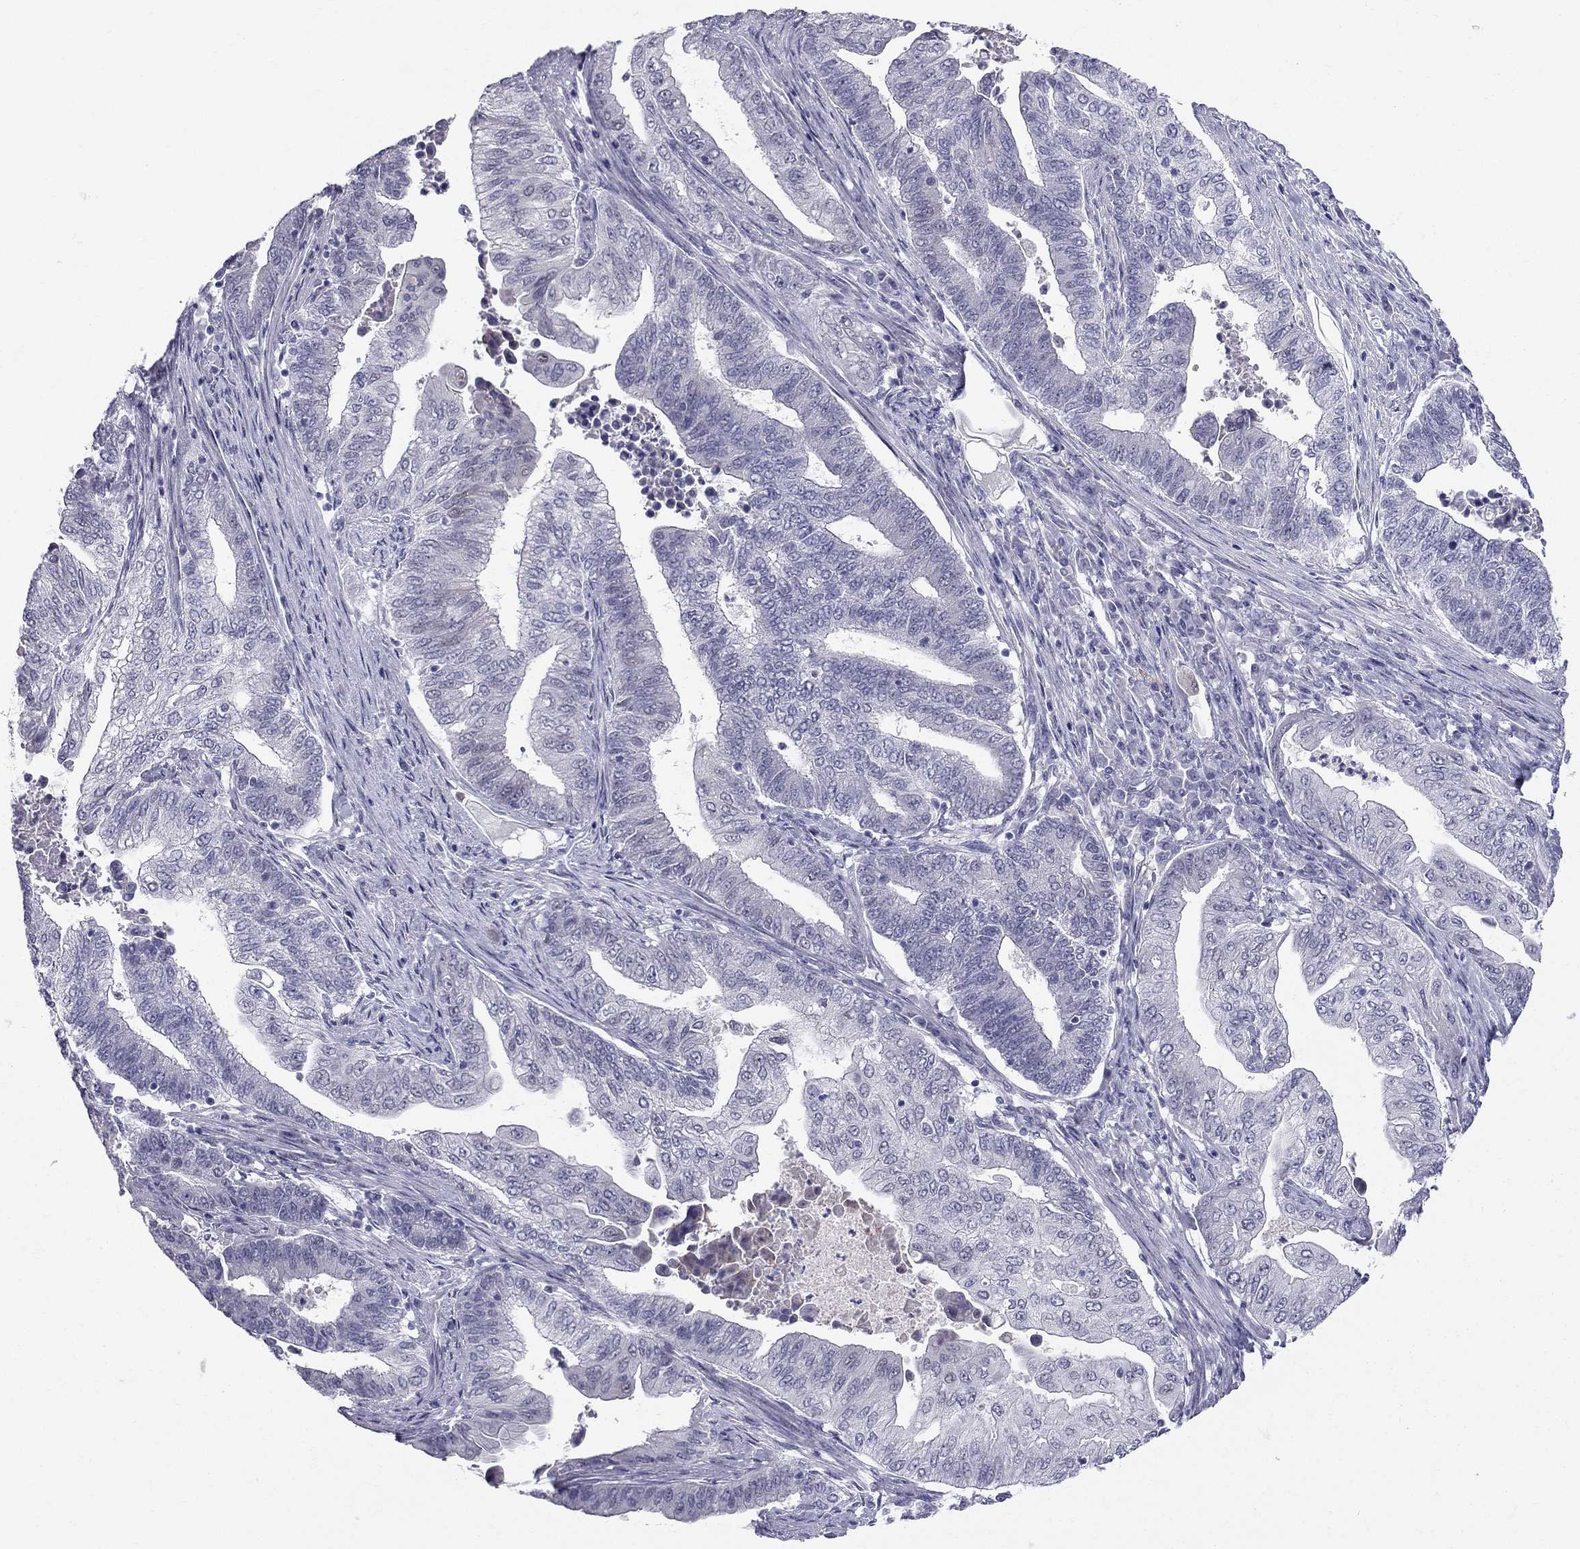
{"staining": {"intensity": "negative", "quantity": "none", "location": "none"}, "tissue": "endometrial cancer", "cell_type": "Tumor cells", "image_type": "cancer", "snomed": [{"axis": "morphology", "description": "Adenocarcinoma, NOS"}, {"axis": "topography", "description": "Uterus"}, {"axis": "topography", "description": "Endometrium"}], "caption": "Adenocarcinoma (endometrial) was stained to show a protein in brown. There is no significant expression in tumor cells.", "gene": "BAG5", "patient": {"sex": "female", "age": 54}}